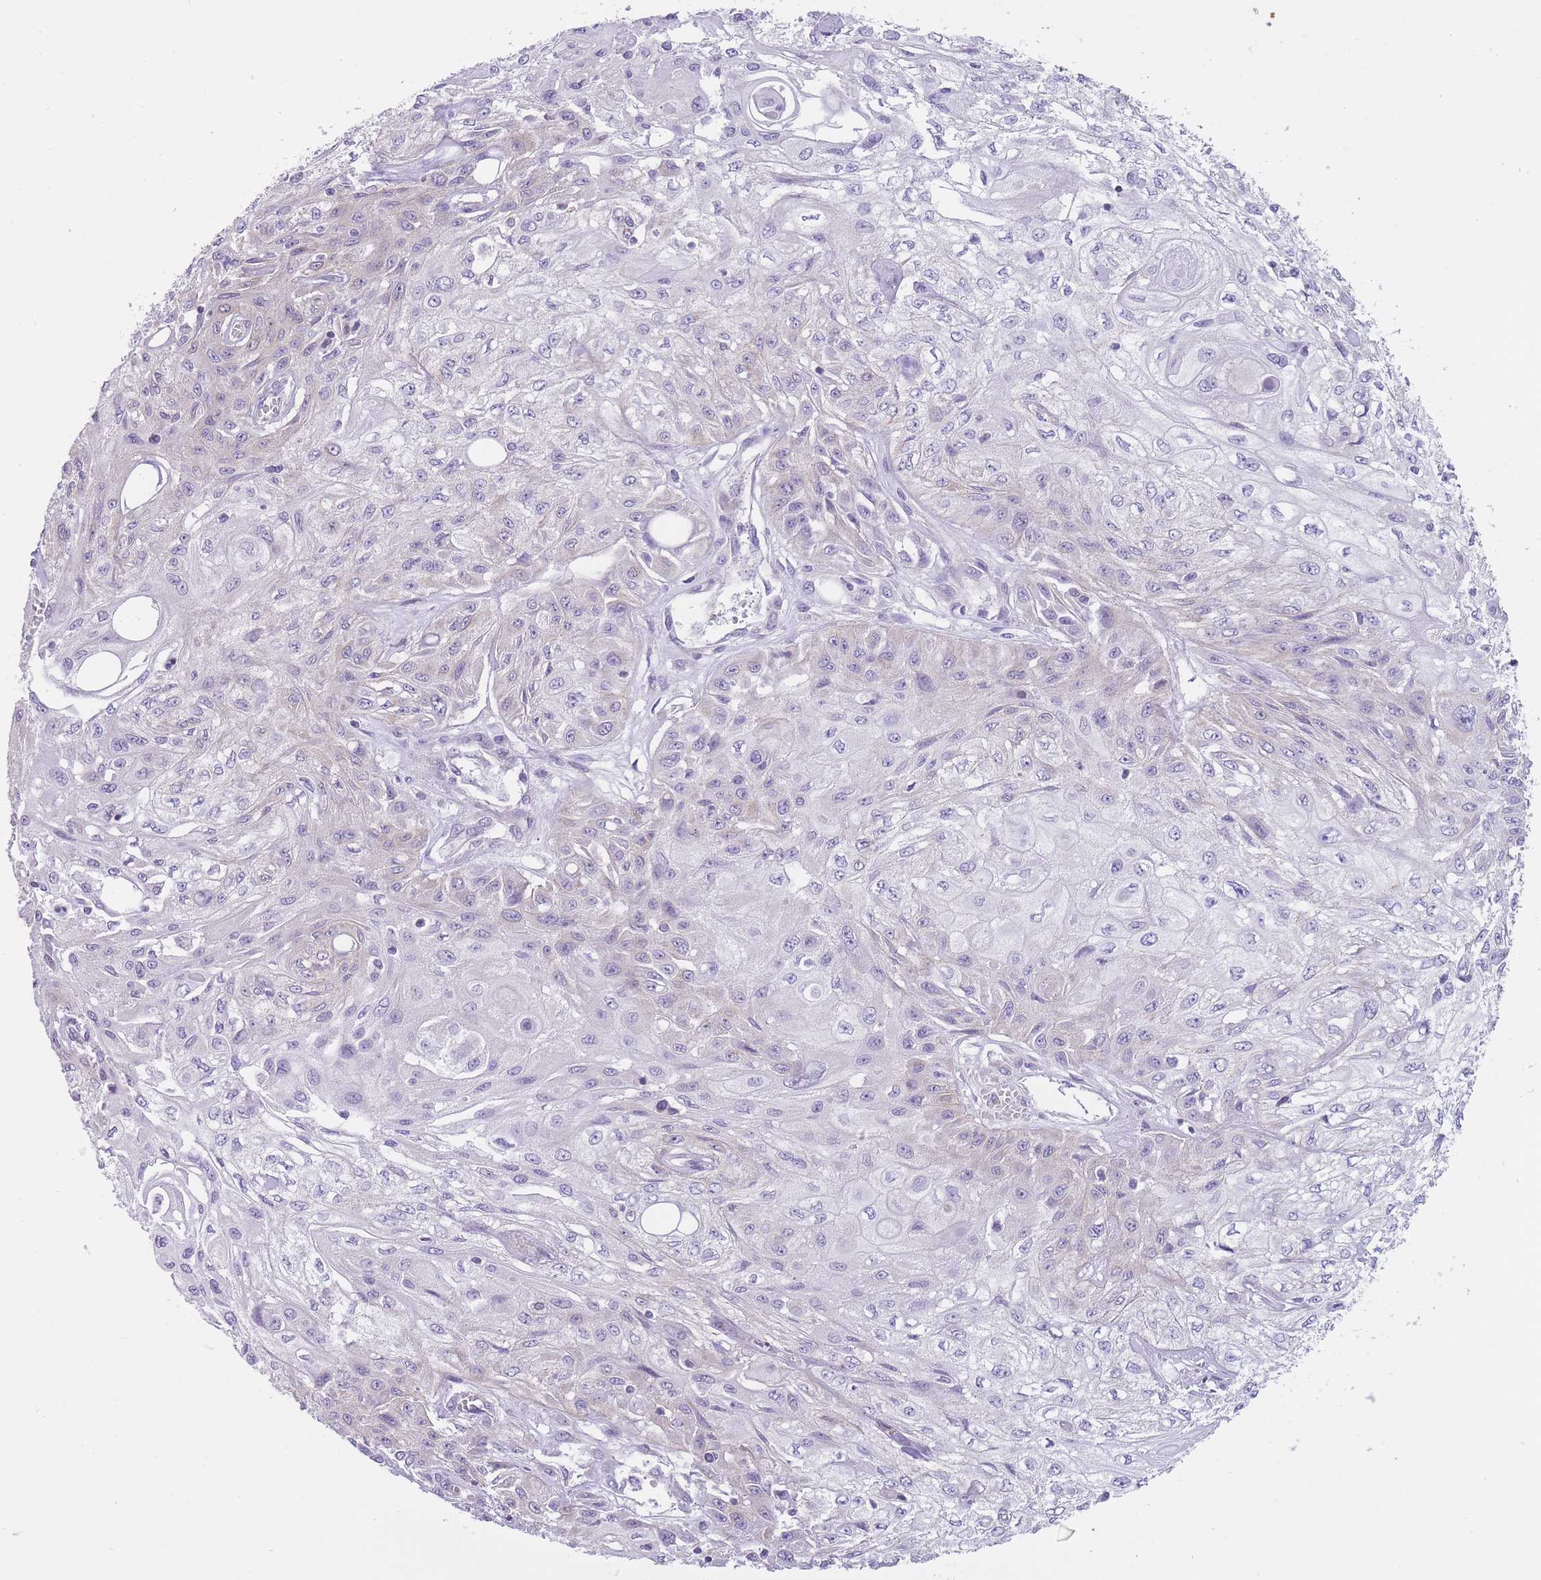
{"staining": {"intensity": "negative", "quantity": "none", "location": "none"}, "tissue": "skin cancer", "cell_type": "Tumor cells", "image_type": "cancer", "snomed": [{"axis": "morphology", "description": "Squamous cell carcinoma, NOS"}, {"axis": "morphology", "description": "Squamous cell carcinoma, metastatic, NOS"}, {"axis": "topography", "description": "Skin"}, {"axis": "topography", "description": "Lymph node"}], "caption": "Immunohistochemistry (IHC) photomicrograph of neoplastic tissue: skin cancer stained with DAB exhibits no significant protein staining in tumor cells.", "gene": "OR11H12", "patient": {"sex": "male", "age": 75}}